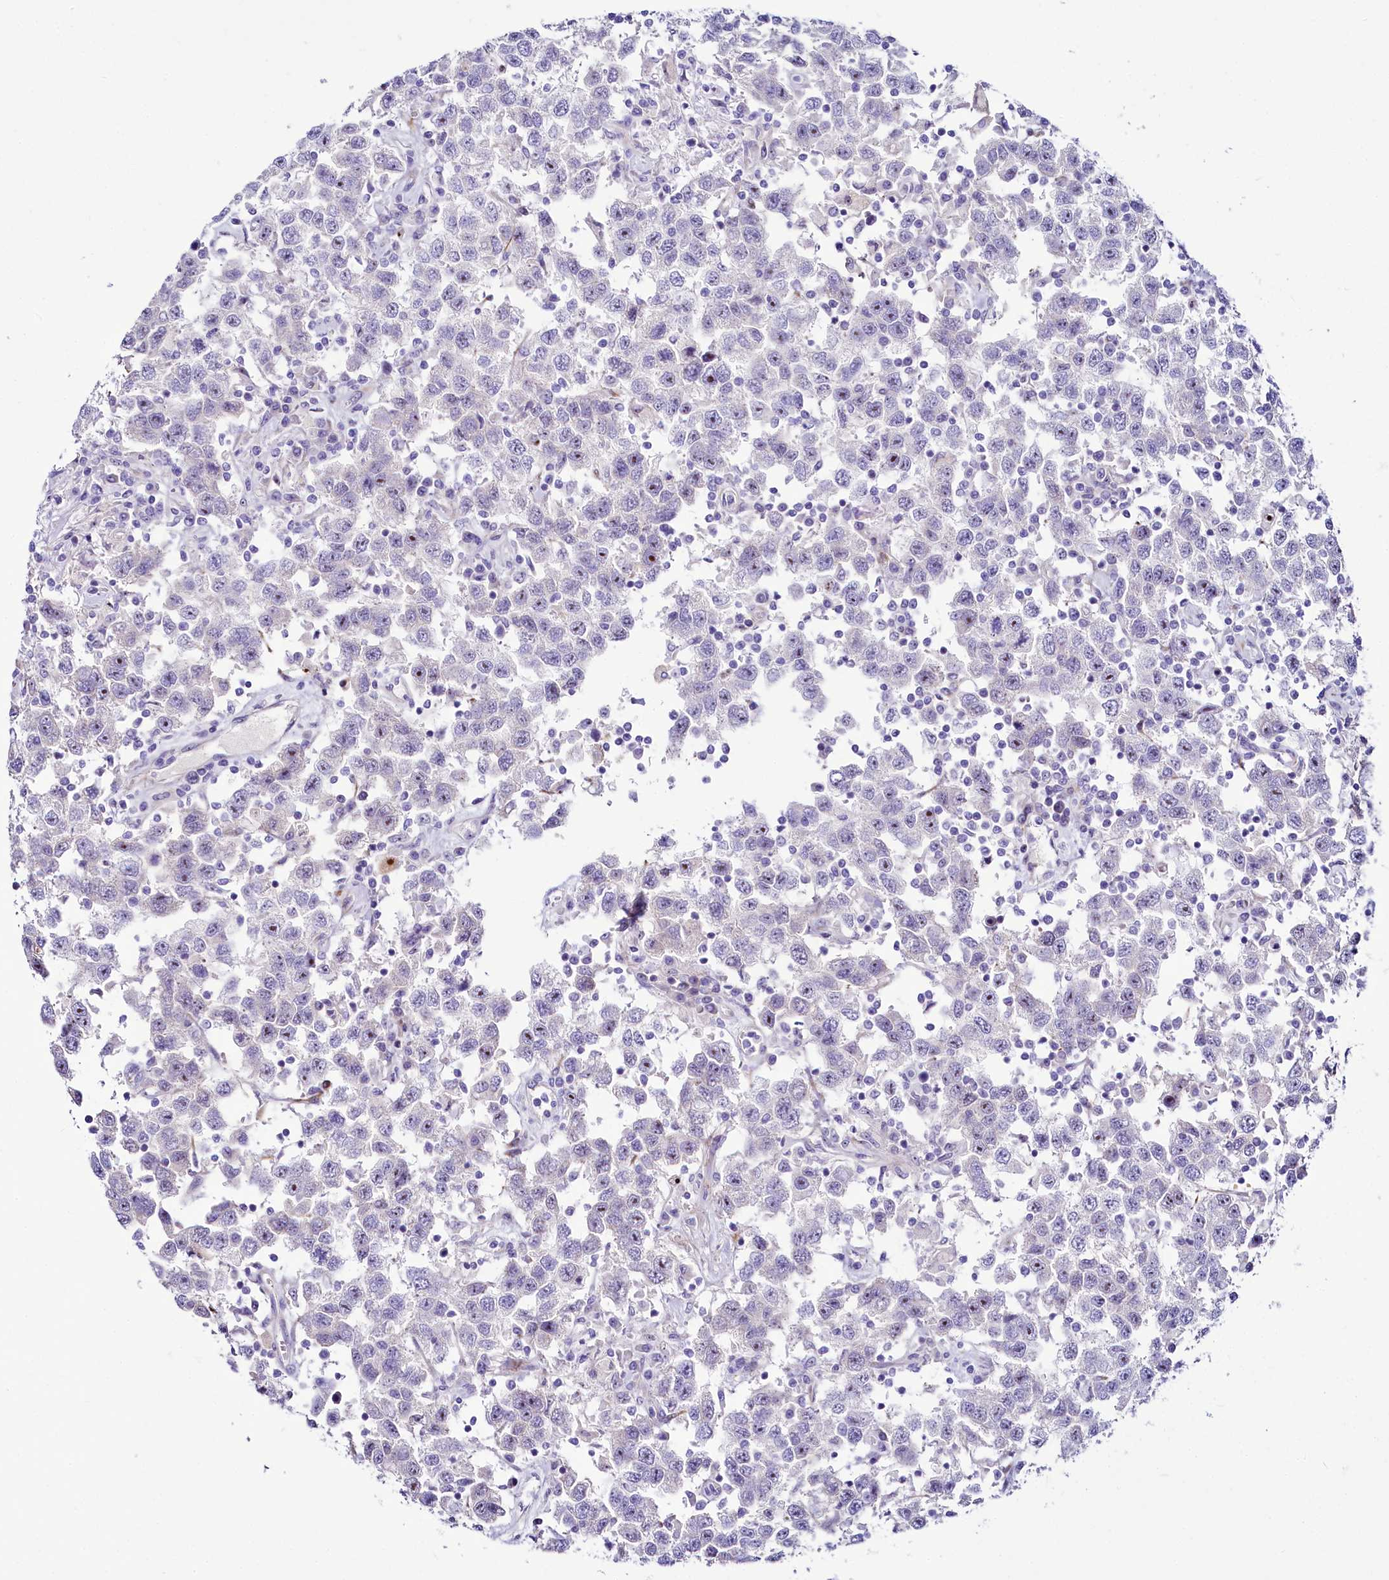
{"staining": {"intensity": "negative", "quantity": "none", "location": "none"}, "tissue": "testis cancer", "cell_type": "Tumor cells", "image_type": "cancer", "snomed": [{"axis": "morphology", "description": "Seminoma, NOS"}, {"axis": "topography", "description": "Testis"}], "caption": "A micrograph of testis cancer (seminoma) stained for a protein reveals no brown staining in tumor cells.", "gene": "SH3TC2", "patient": {"sex": "male", "age": 41}}